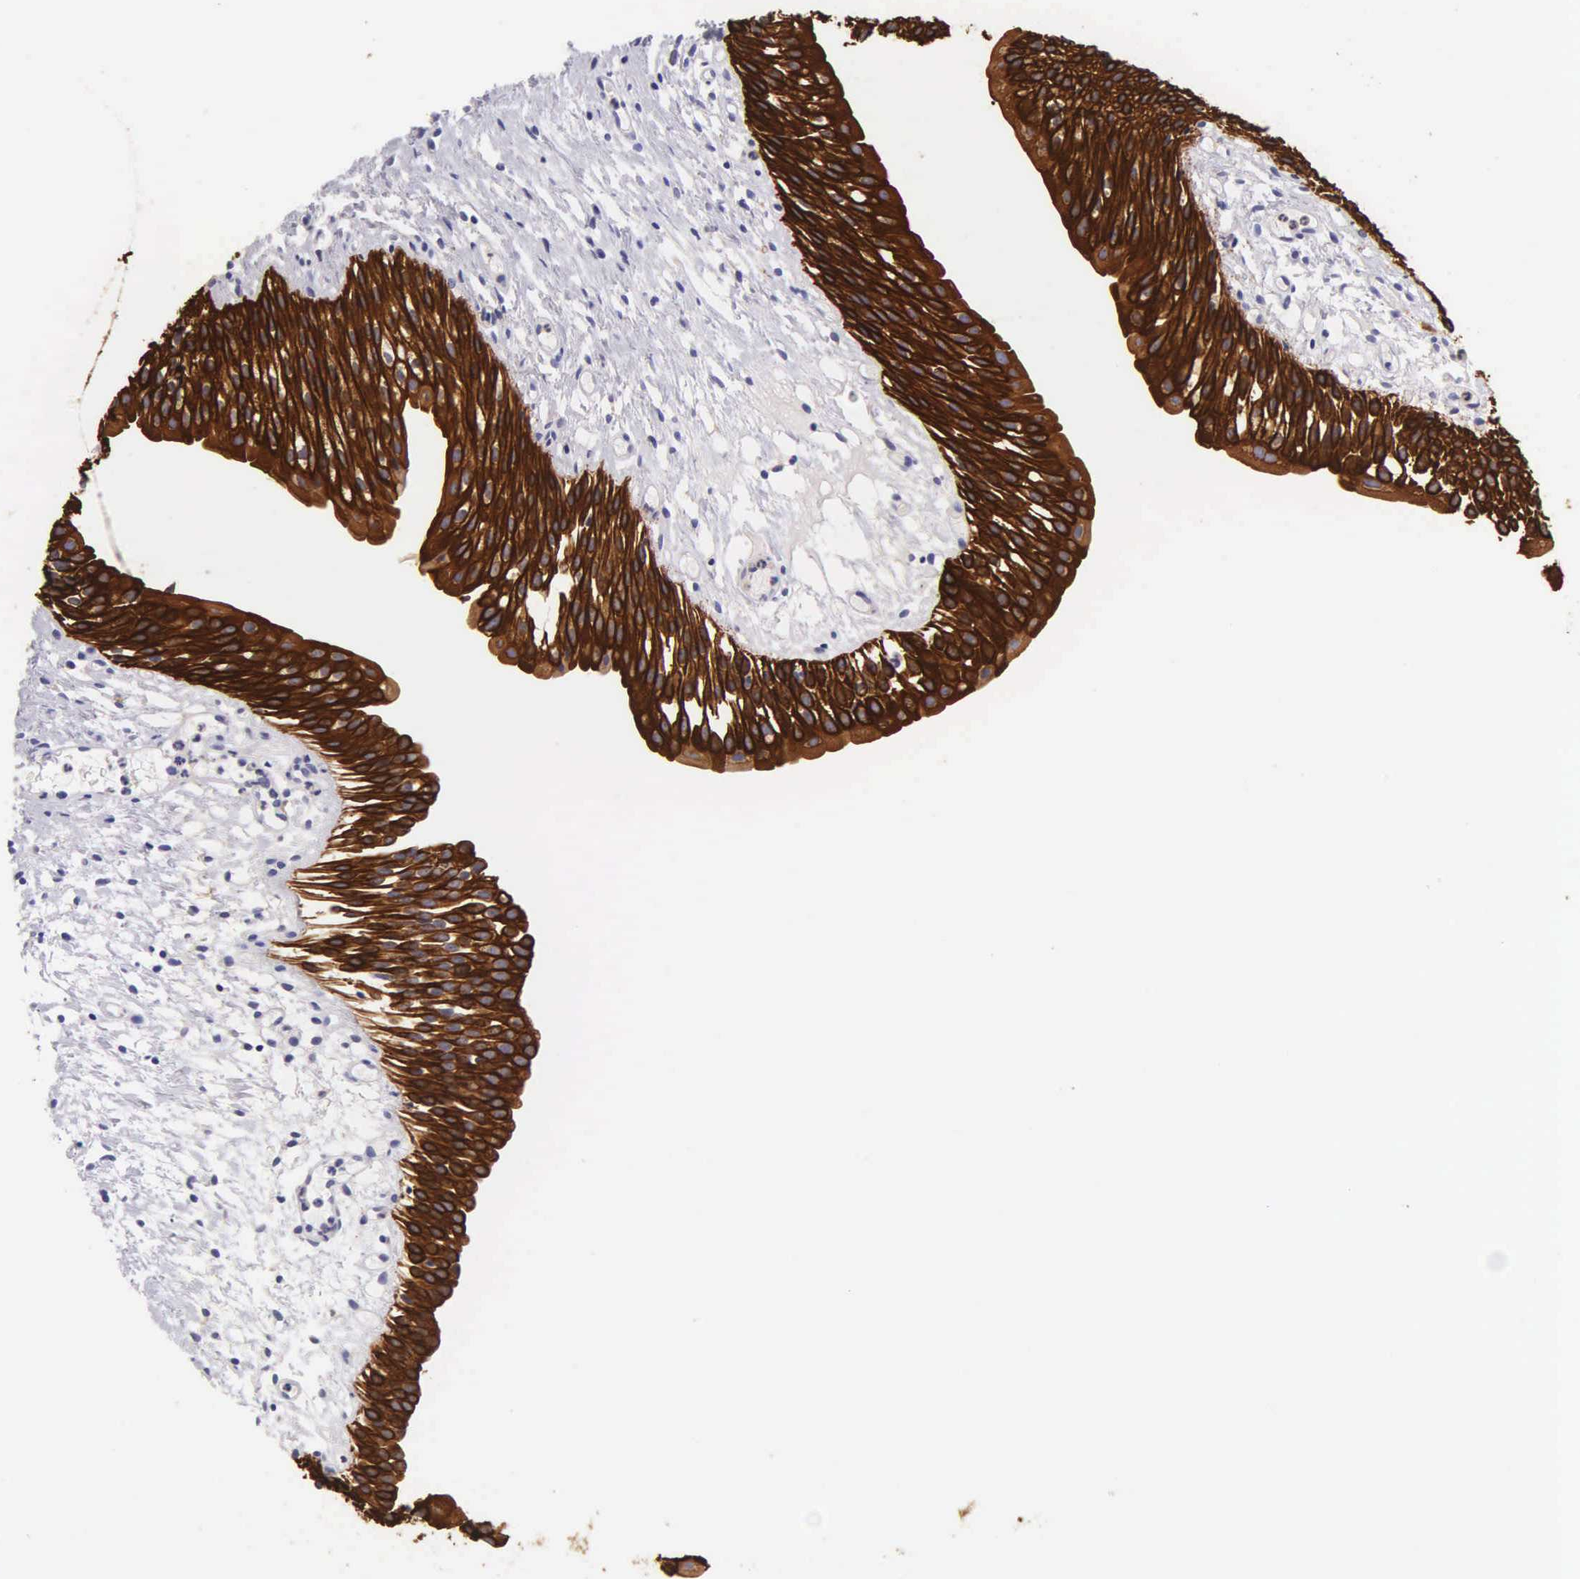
{"staining": {"intensity": "strong", "quantity": ">75%", "location": "cytoplasmic/membranous"}, "tissue": "urinary bladder", "cell_type": "Urothelial cells", "image_type": "normal", "snomed": [{"axis": "morphology", "description": "Normal tissue, NOS"}, {"axis": "topography", "description": "Urinary bladder"}], "caption": "This image shows immunohistochemistry (IHC) staining of normal urinary bladder, with high strong cytoplasmic/membranous staining in about >75% of urothelial cells.", "gene": "KRT14", "patient": {"sex": "male", "age": 48}}